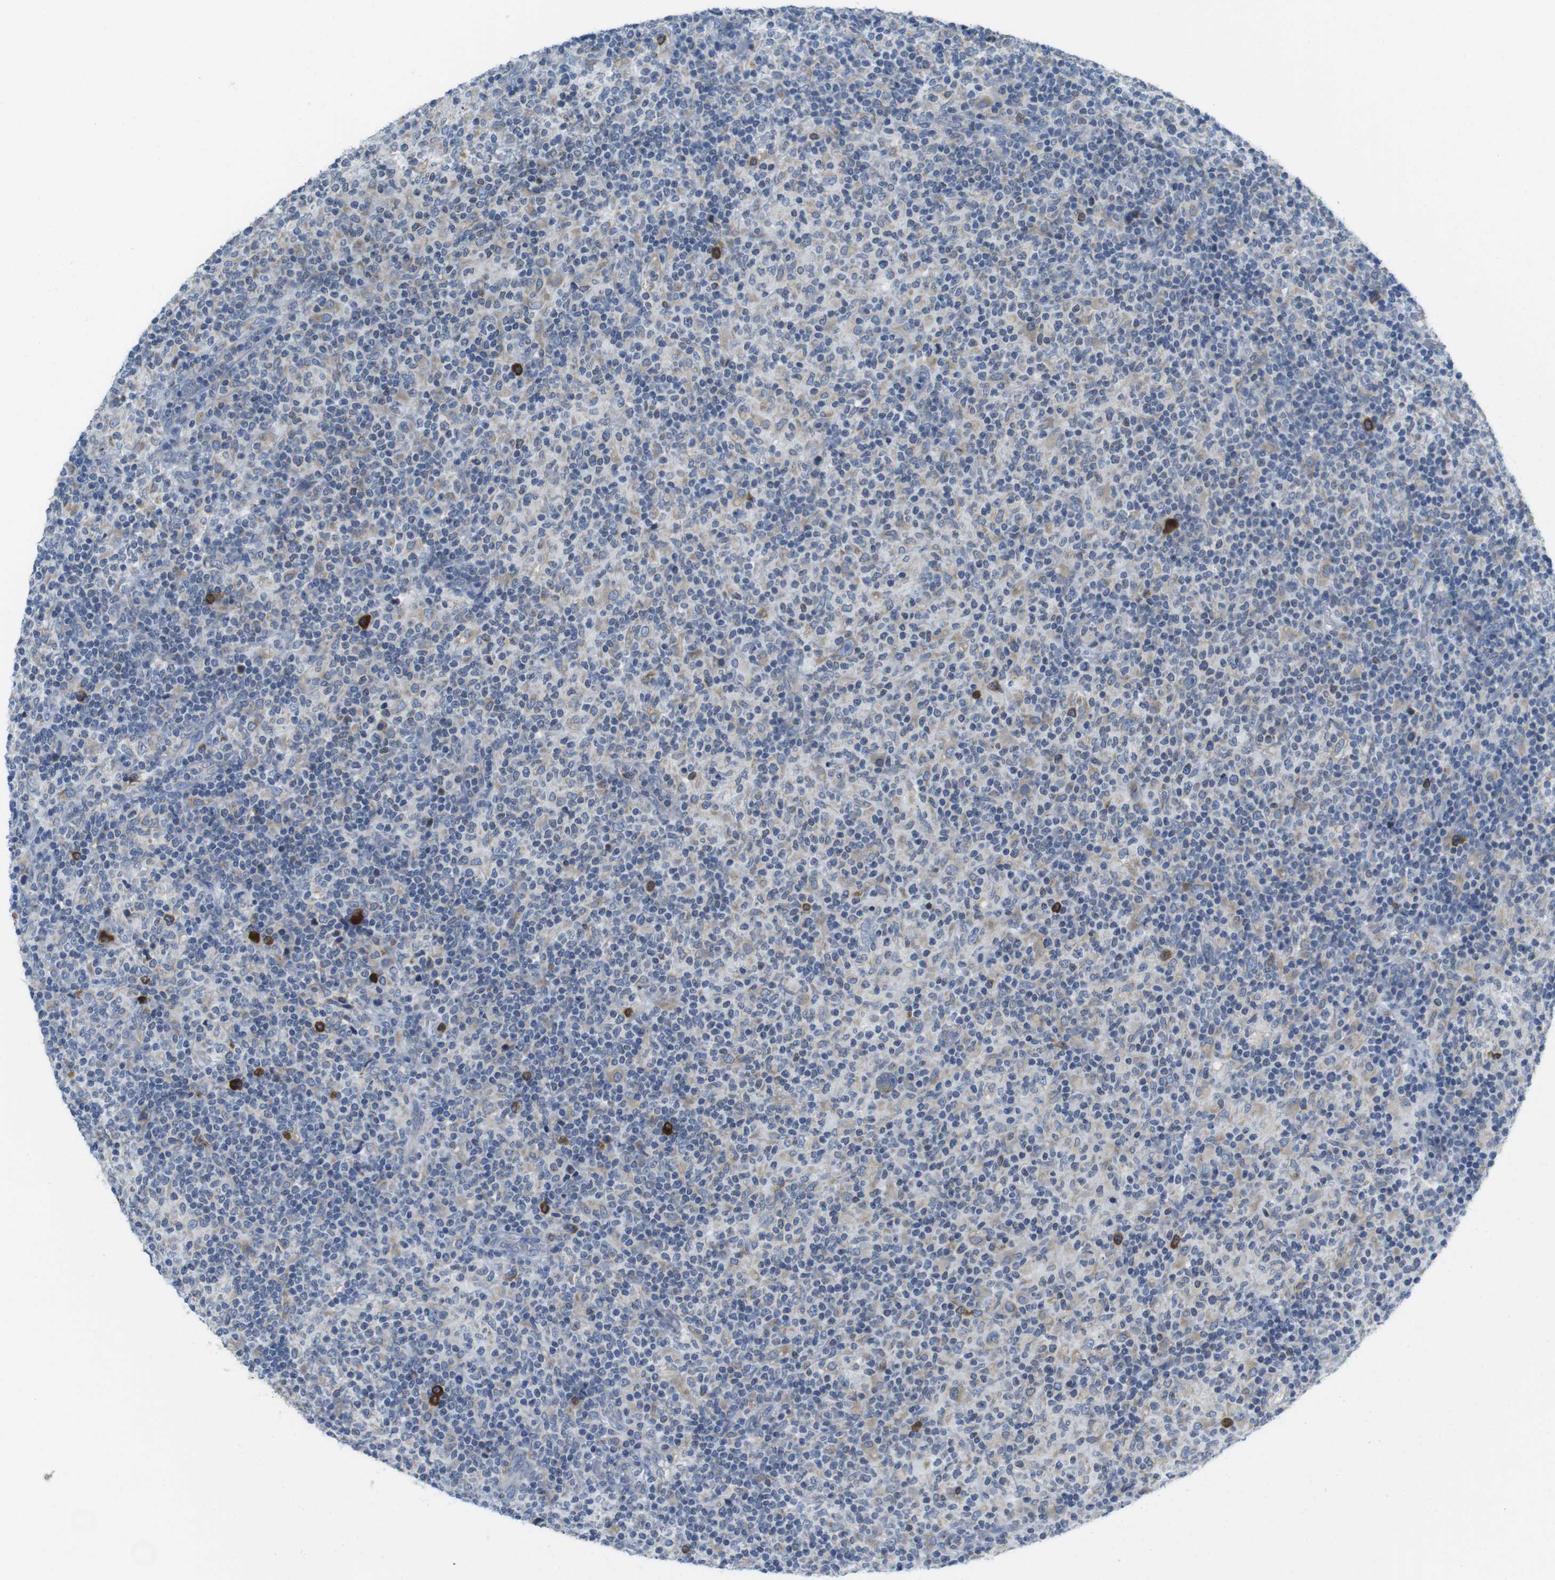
{"staining": {"intensity": "negative", "quantity": "none", "location": "none"}, "tissue": "lymphoma", "cell_type": "Tumor cells", "image_type": "cancer", "snomed": [{"axis": "morphology", "description": "Hodgkin's disease, NOS"}, {"axis": "topography", "description": "Lymph node"}], "caption": "A high-resolution micrograph shows immunohistochemistry (IHC) staining of lymphoma, which demonstrates no significant staining in tumor cells.", "gene": "CLPTM1L", "patient": {"sex": "male", "age": 70}}